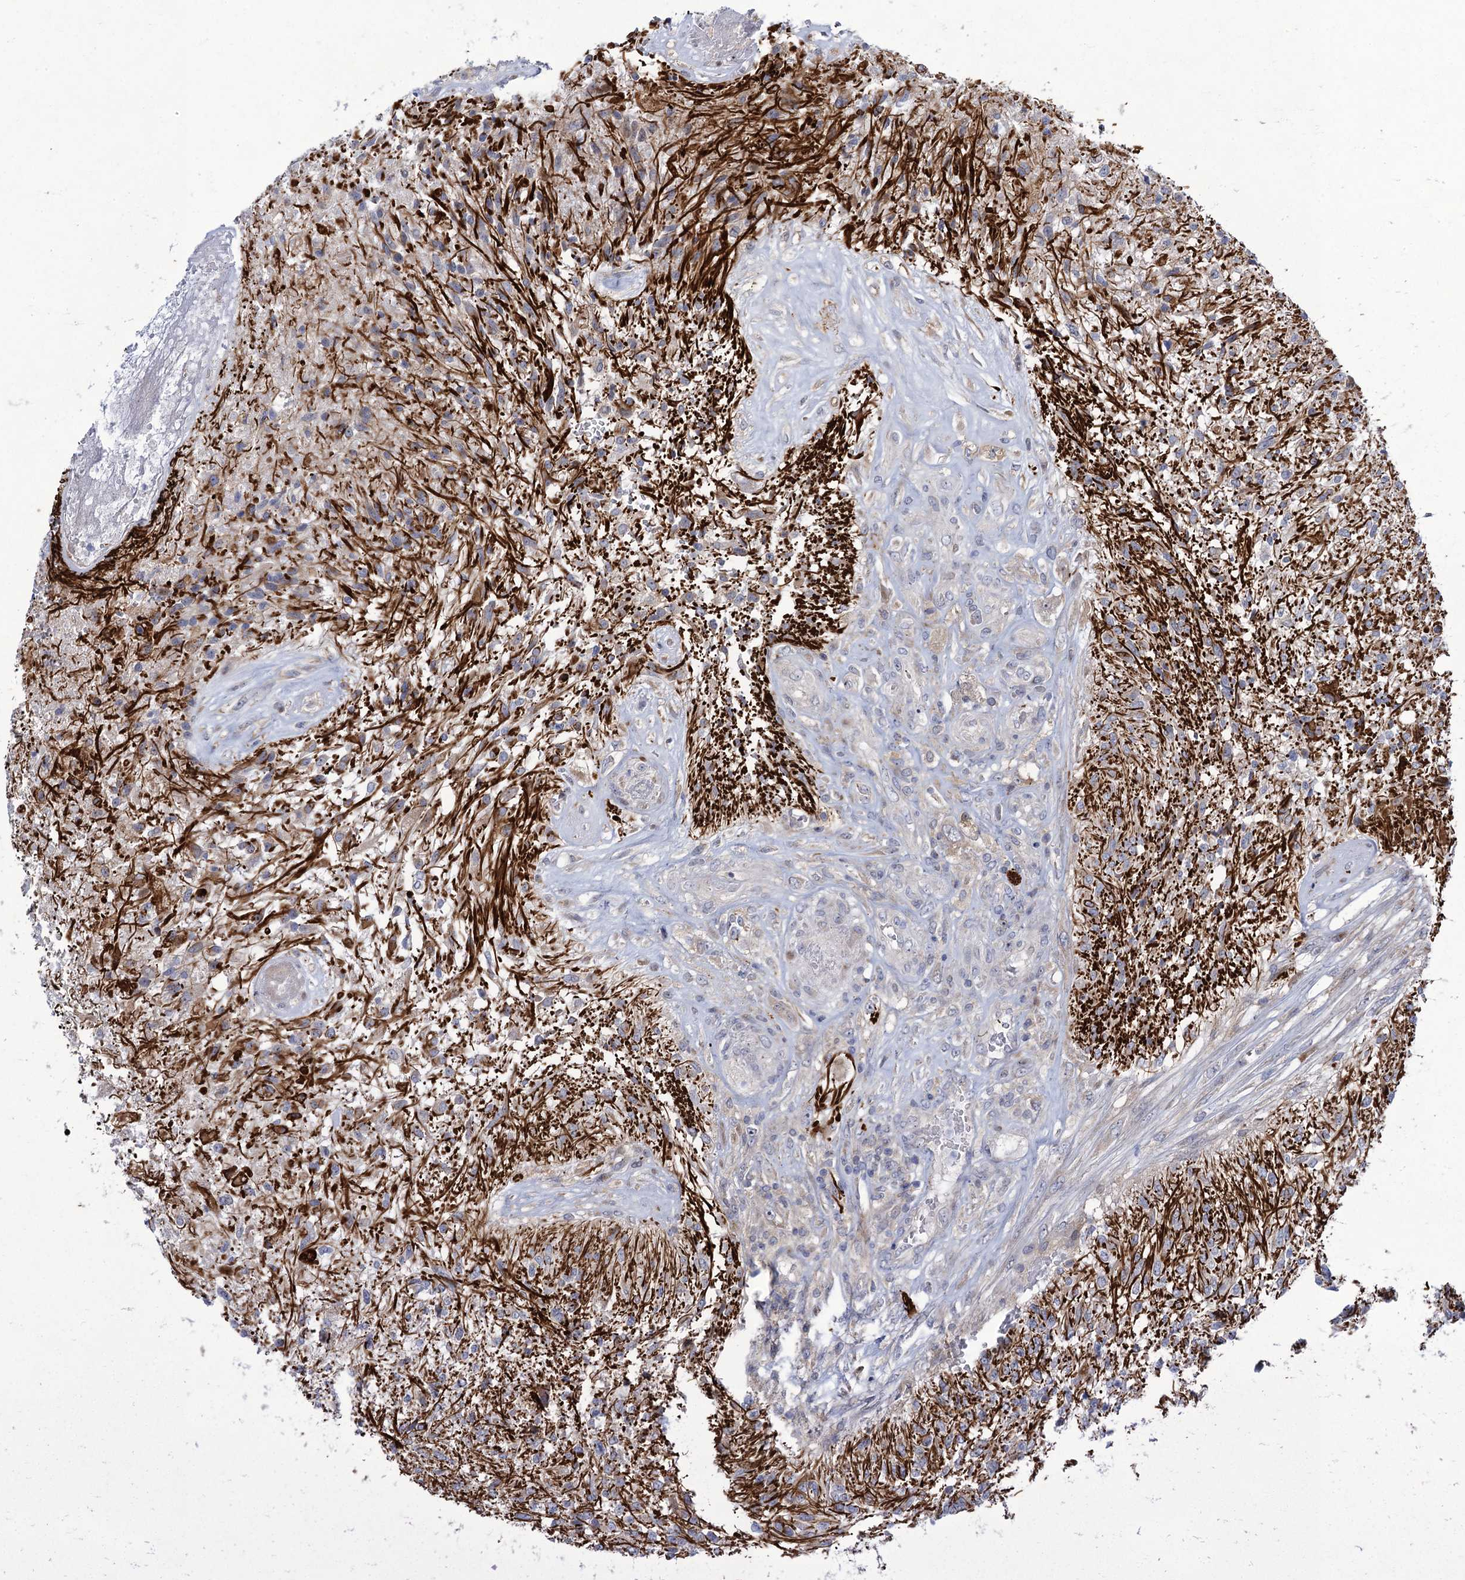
{"staining": {"intensity": "moderate", "quantity": "<25%", "location": "cytoplasmic/membranous"}, "tissue": "glioma", "cell_type": "Tumor cells", "image_type": "cancer", "snomed": [{"axis": "morphology", "description": "Glioma, malignant, High grade"}, {"axis": "topography", "description": "Brain"}], "caption": "Moderate cytoplasmic/membranous positivity is identified in about <25% of tumor cells in glioma. Nuclei are stained in blue.", "gene": "QPCTL", "patient": {"sex": "male", "age": 56}}